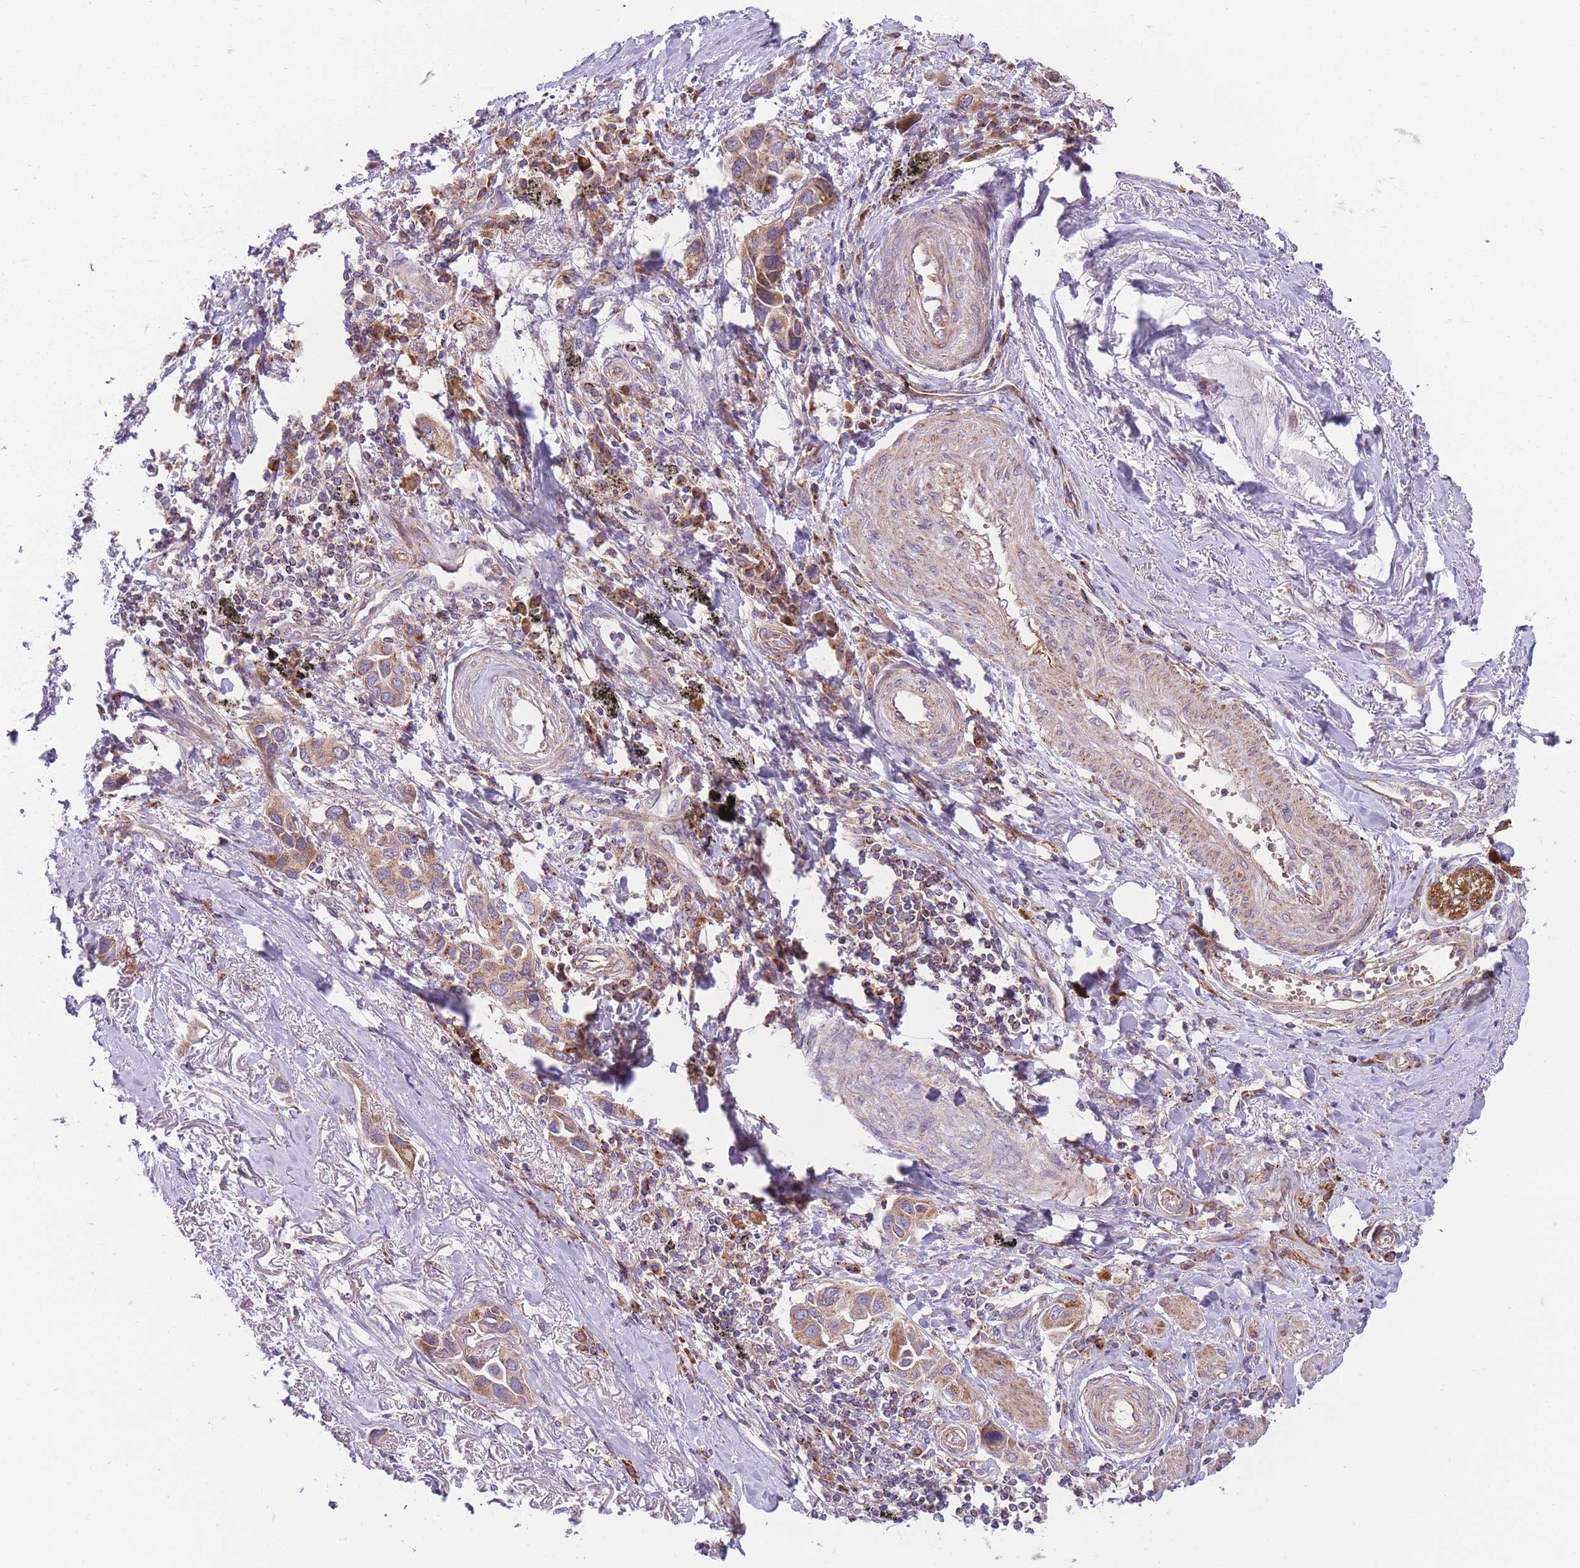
{"staining": {"intensity": "moderate", "quantity": ">75%", "location": "cytoplasmic/membranous"}, "tissue": "lung cancer", "cell_type": "Tumor cells", "image_type": "cancer", "snomed": [{"axis": "morphology", "description": "Adenocarcinoma, NOS"}, {"axis": "topography", "description": "Lung"}], "caption": "Lung cancer tissue reveals moderate cytoplasmic/membranous expression in approximately >75% of tumor cells, visualized by immunohistochemistry.", "gene": "ANKRD10", "patient": {"sex": "female", "age": 76}}